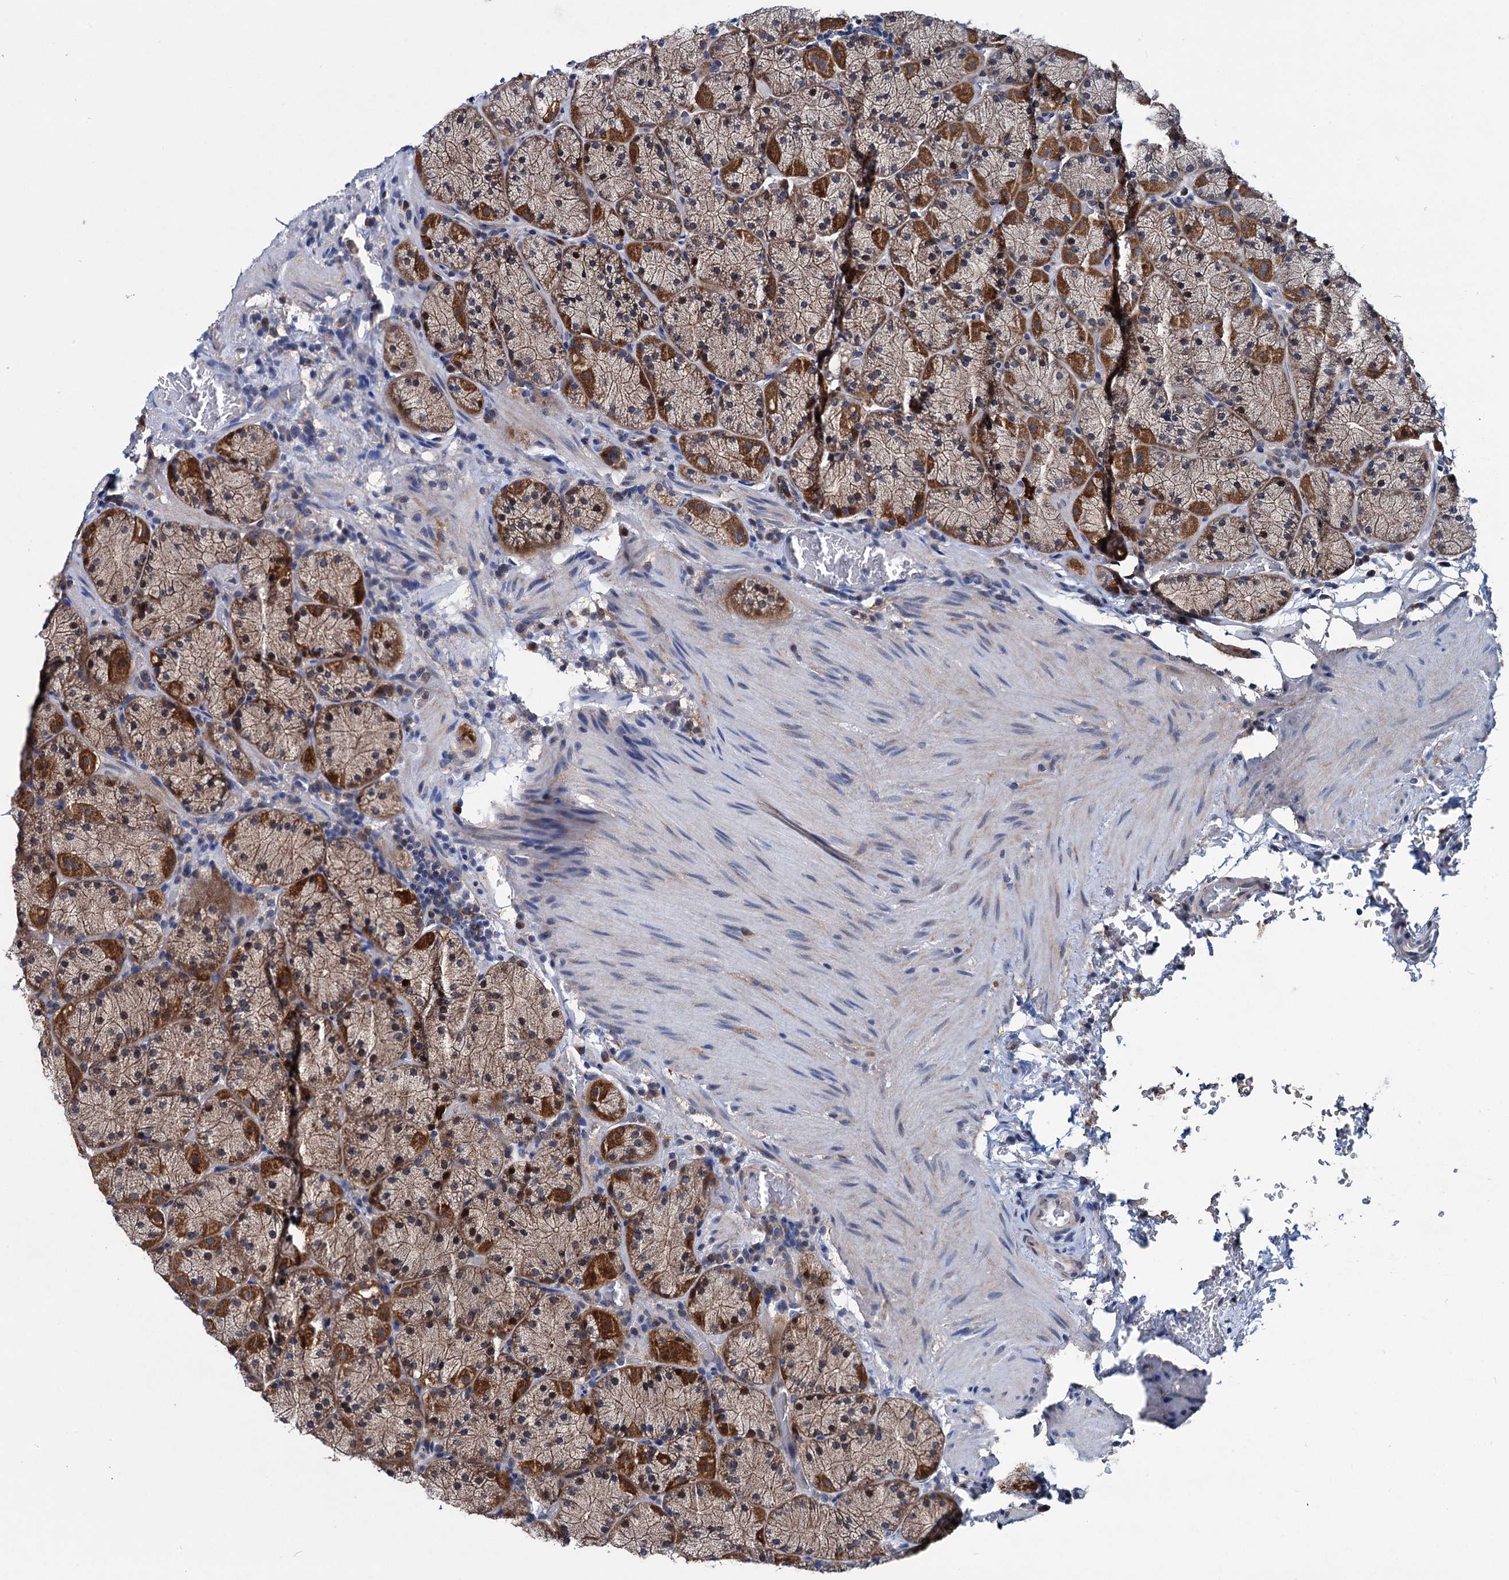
{"staining": {"intensity": "strong", "quantity": ">75%", "location": "cytoplasmic/membranous"}, "tissue": "stomach", "cell_type": "Glandular cells", "image_type": "normal", "snomed": [{"axis": "morphology", "description": "Normal tissue, NOS"}, {"axis": "topography", "description": "Stomach, upper"}, {"axis": "topography", "description": "Stomach, lower"}], "caption": "Protein expression by IHC shows strong cytoplasmic/membranous expression in about >75% of glandular cells in normal stomach.", "gene": "EYA4", "patient": {"sex": "male", "age": 80}}